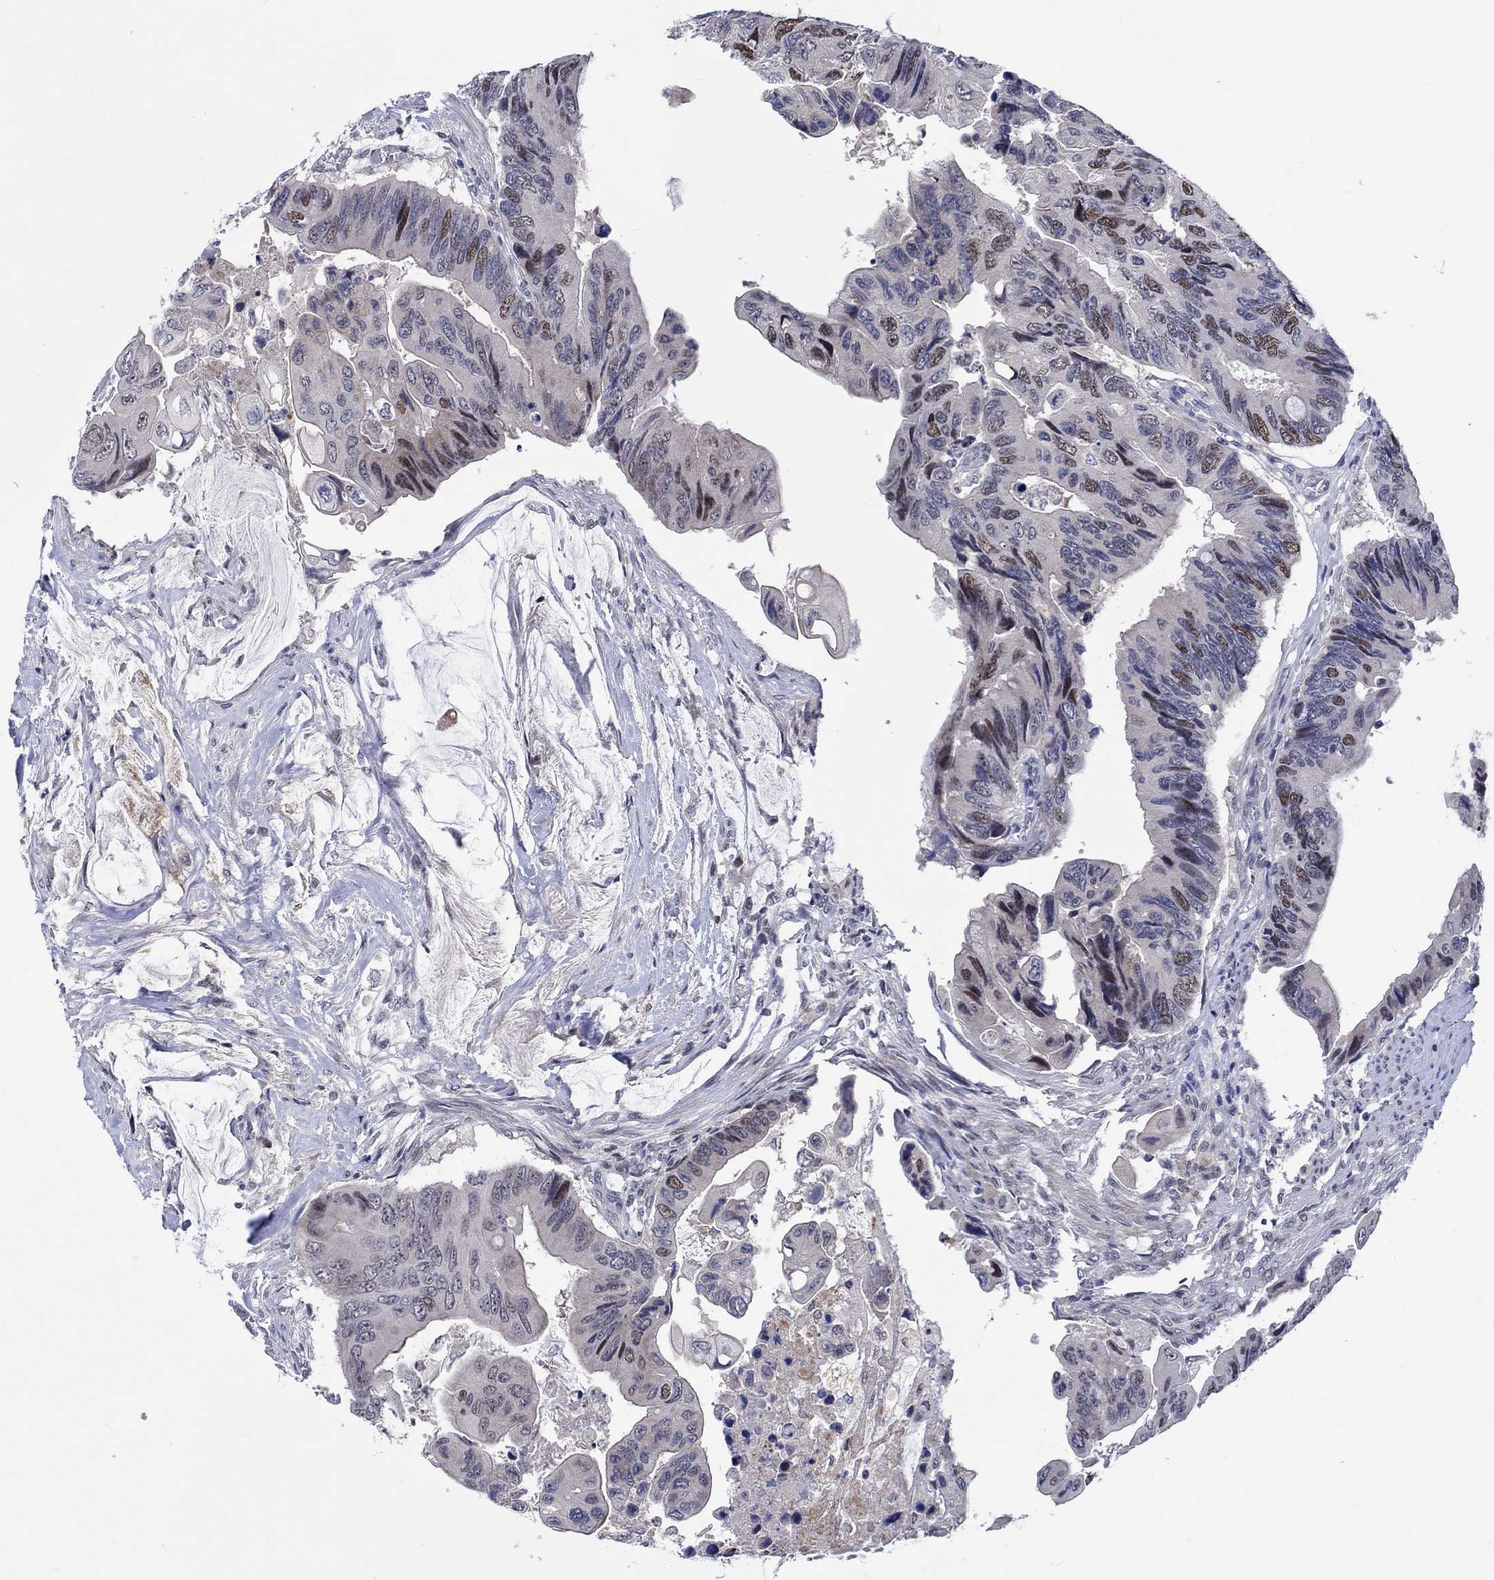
{"staining": {"intensity": "moderate", "quantity": "<25%", "location": "nuclear"}, "tissue": "colorectal cancer", "cell_type": "Tumor cells", "image_type": "cancer", "snomed": [{"axis": "morphology", "description": "Adenocarcinoma, NOS"}, {"axis": "topography", "description": "Rectum"}], "caption": "Moderate nuclear positivity for a protein is present in approximately <25% of tumor cells of adenocarcinoma (colorectal) using IHC.", "gene": "E2F8", "patient": {"sex": "male", "age": 63}}